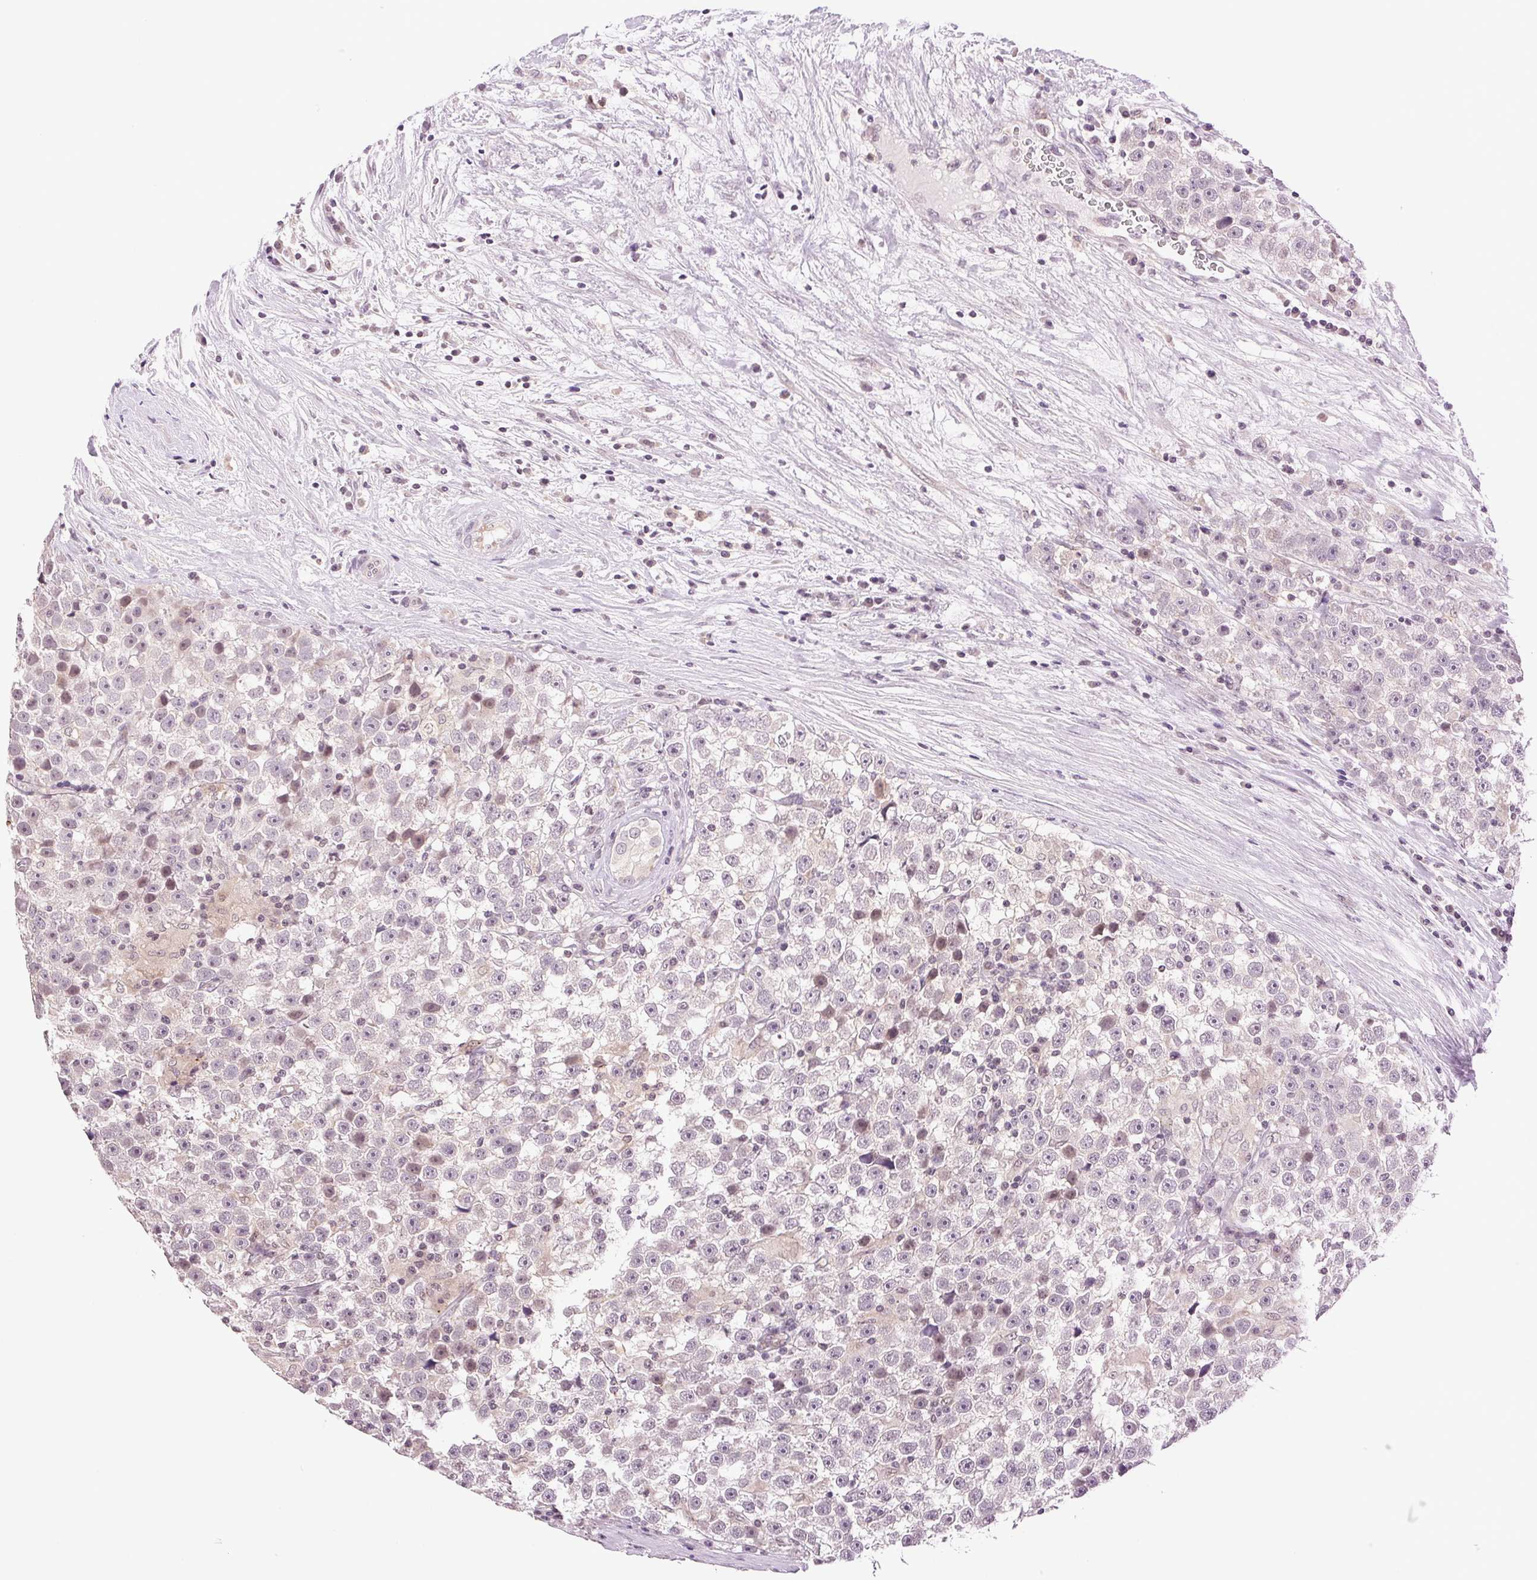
{"staining": {"intensity": "negative", "quantity": "none", "location": "none"}, "tissue": "testis cancer", "cell_type": "Tumor cells", "image_type": "cancer", "snomed": [{"axis": "morphology", "description": "Seminoma, NOS"}, {"axis": "topography", "description": "Testis"}], "caption": "Immunohistochemical staining of seminoma (testis) reveals no significant positivity in tumor cells.", "gene": "TNNT3", "patient": {"sex": "male", "age": 31}}